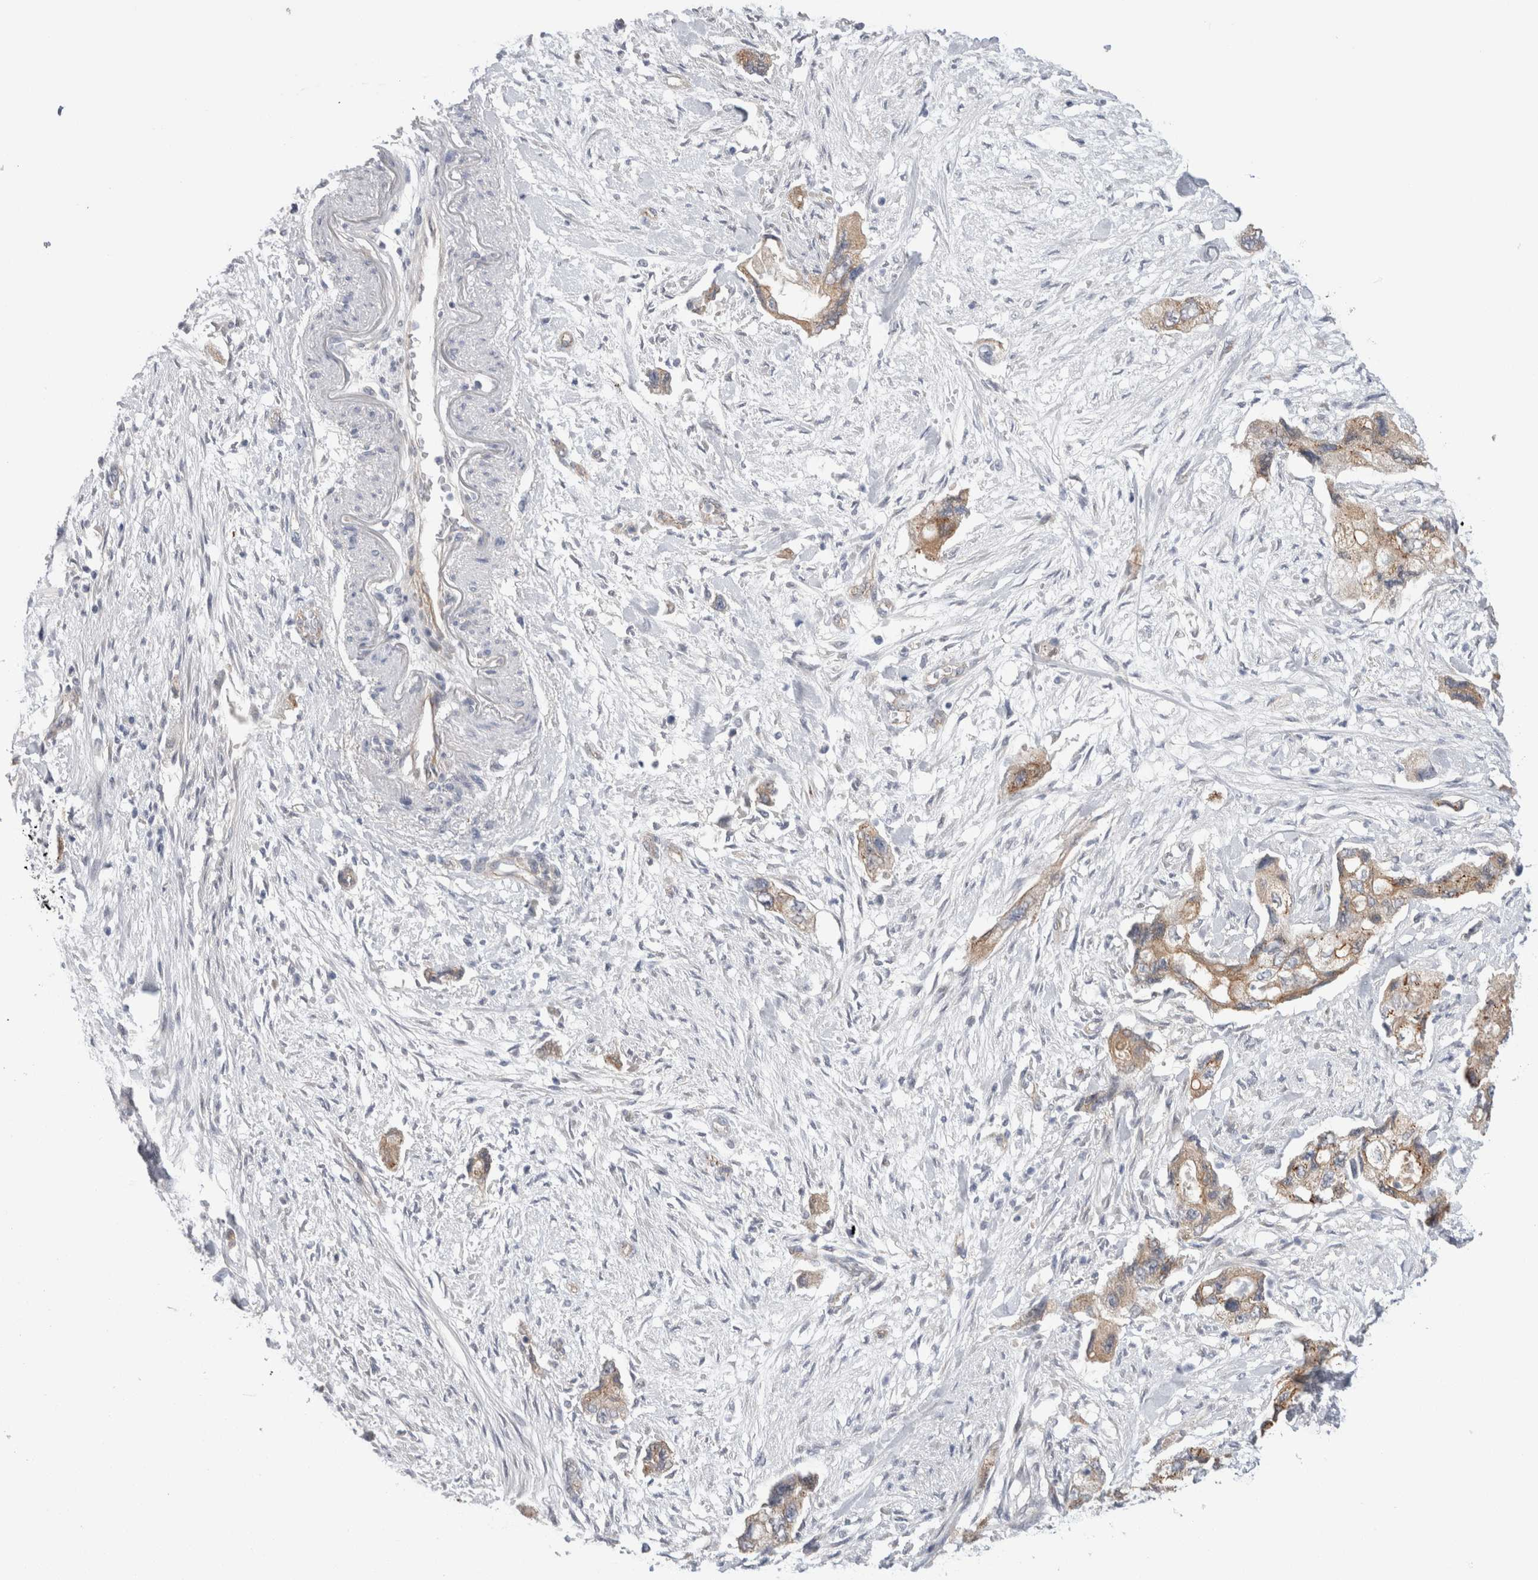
{"staining": {"intensity": "moderate", "quantity": ">75%", "location": "cytoplasmic/membranous"}, "tissue": "pancreatic cancer", "cell_type": "Tumor cells", "image_type": "cancer", "snomed": [{"axis": "morphology", "description": "Adenocarcinoma, NOS"}, {"axis": "topography", "description": "Pancreas"}], "caption": "Tumor cells exhibit medium levels of moderate cytoplasmic/membranous staining in approximately >75% of cells in human pancreatic cancer.", "gene": "TAFA5", "patient": {"sex": "female", "age": 73}}